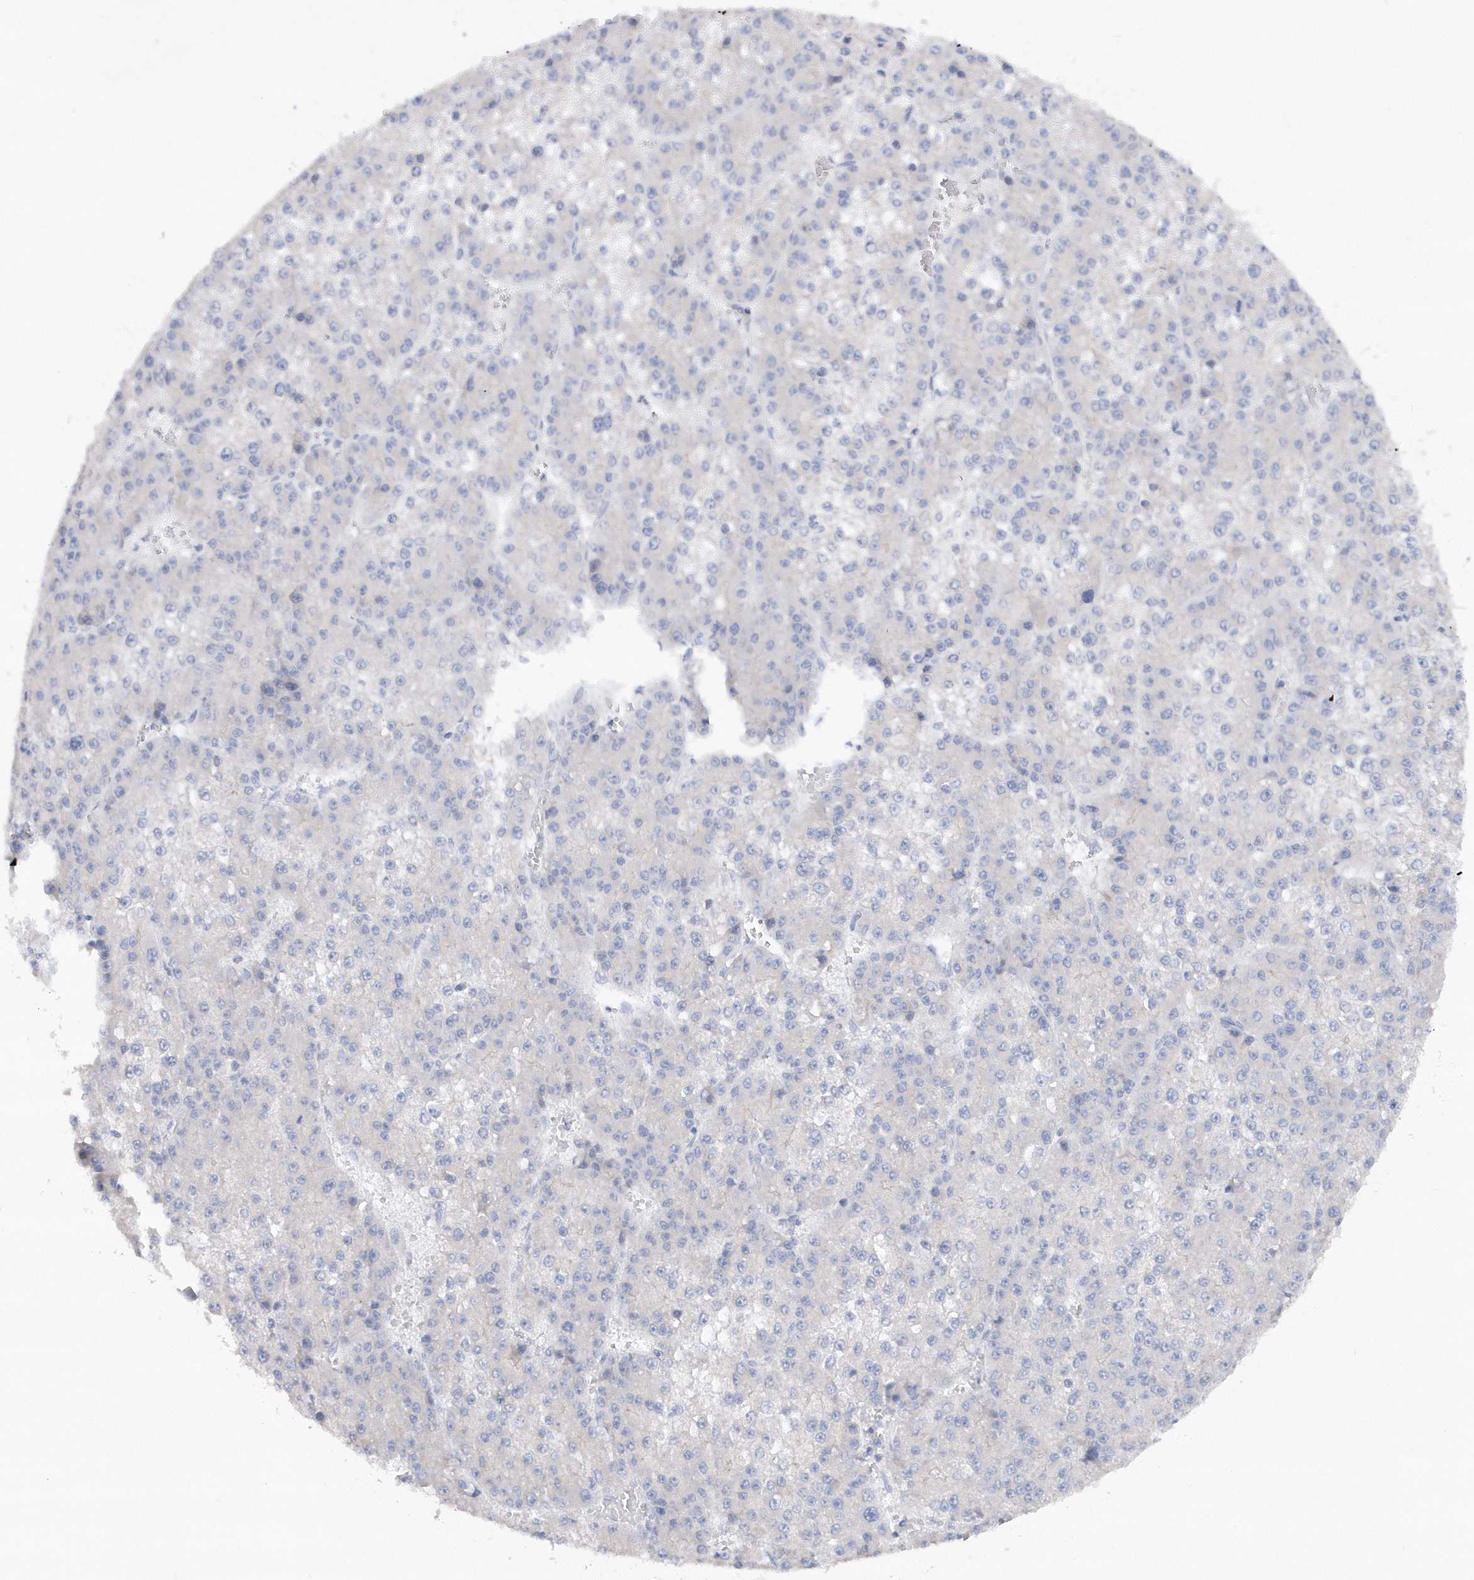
{"staining": {"intensity": "negative", "quantity": "none", "location": "none"}, "tissue": "liver cancer", "cell_type": "Tumor cells", "image_type": "cancer", "snomed": [{"axis": "morphology", "description": "Carcinoma, Hepatocellular, NOS"}, {"axis": "topography", "description": "Liver"}], "caption": "This is a photomicrograph of IHC staining of liver hepatocellular carcinoma, which shows no positivity in tumor cells. (Stains: DAB immunohistochemistry with hematoxylin counter stain, Microscopy: brightfield microscopy at high magnification).", "gene": "RPE", "patient": {"sex": "female", "age": 73}}